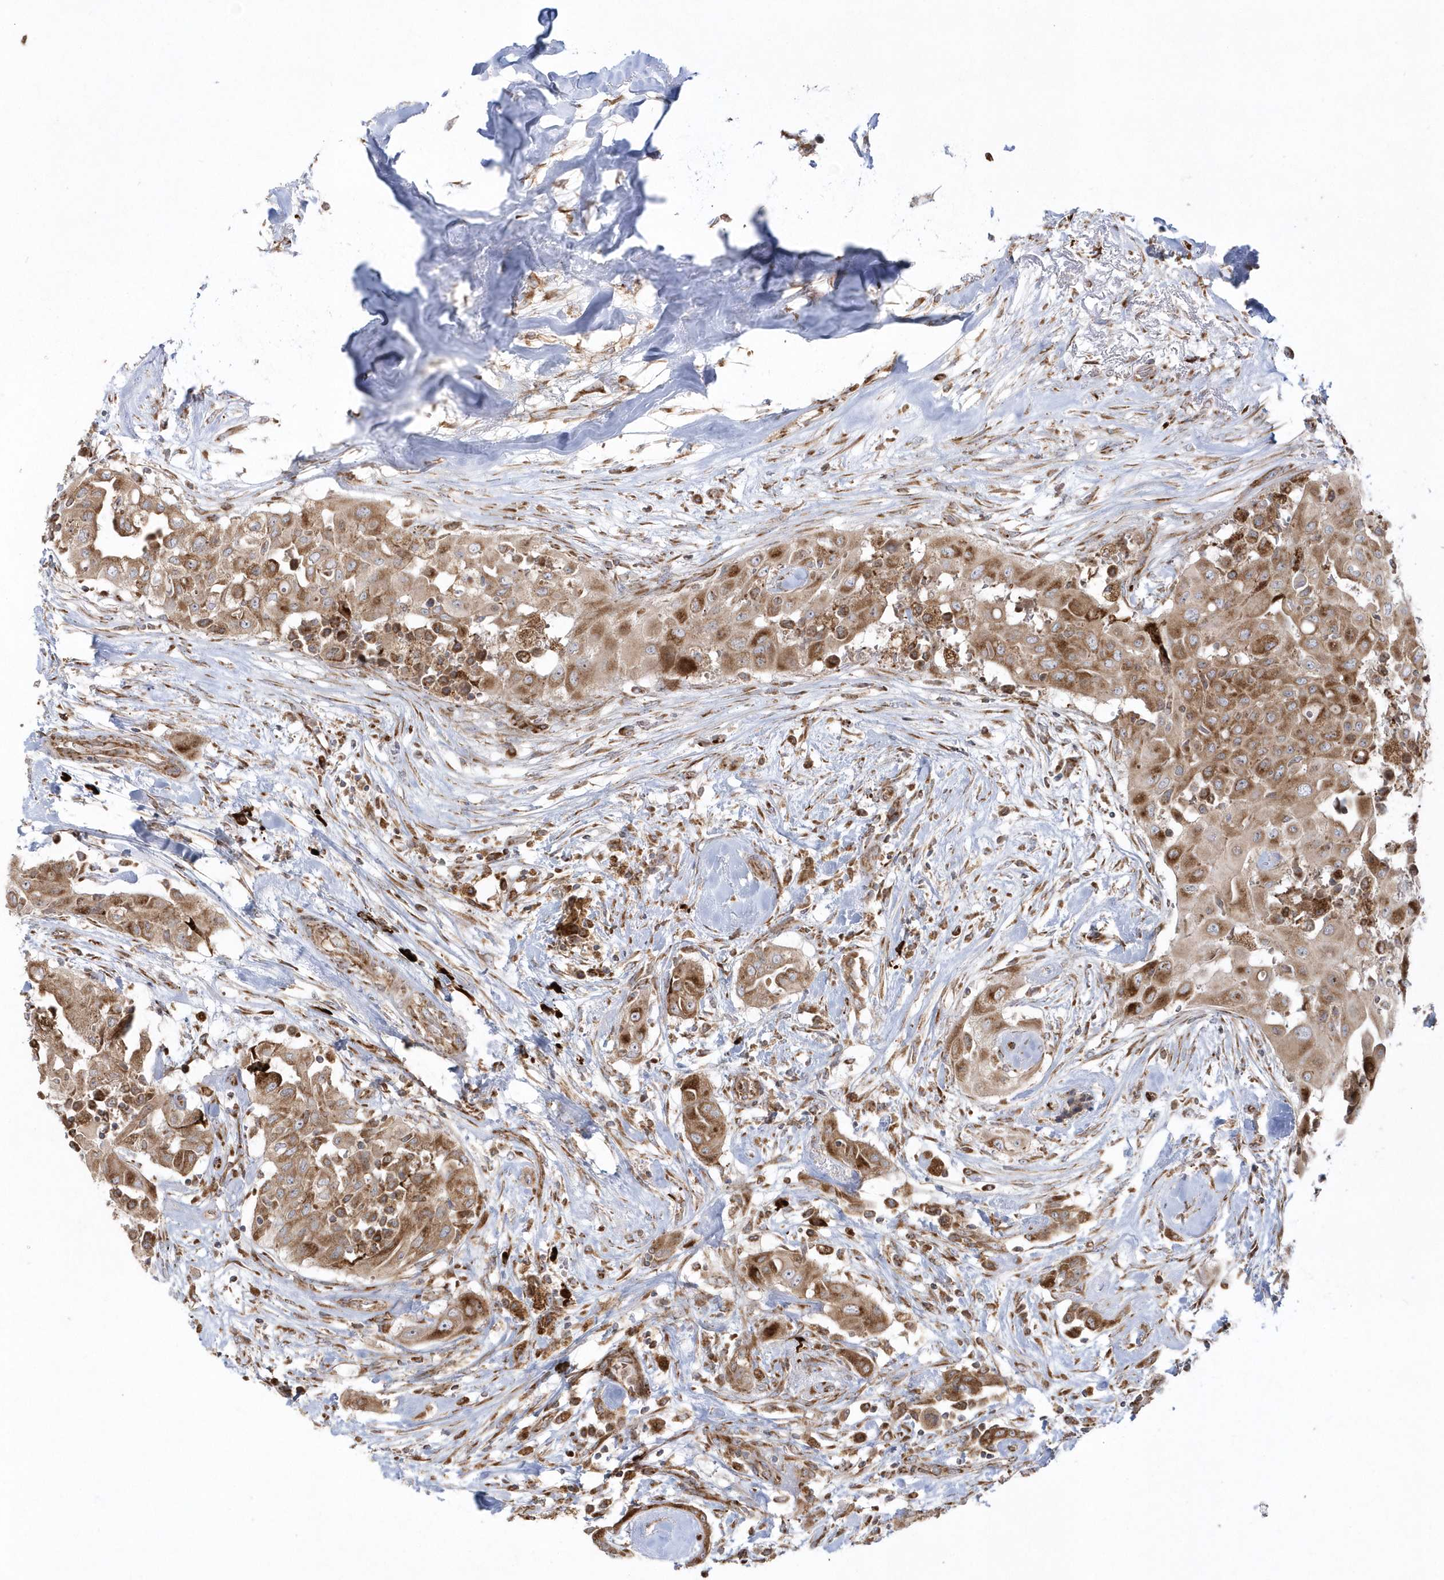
{"staining": {"intensity": "moderate", "quantity": ">75%", "location": "cytoplasmic/membranous"}, "tissue": "thyroid cancer", "cell_type": "Tumor cells", "image_type": "cancer", "snomed": [{"axis": "morphology", "description": "Papillary adenocarcinoma, NOS"}, {"axis": "topography", "description": "Thyroid gland"}], "caption": "This photomicrograph exhibits IHC staining of papillary adenocarcinoma (thyroid), with medium moderate cytoplasmic/membranous positivity in about >75% of tumor cells.", "gene": "SH3BP2", "patient": {"sex": "female", "age": 59}}